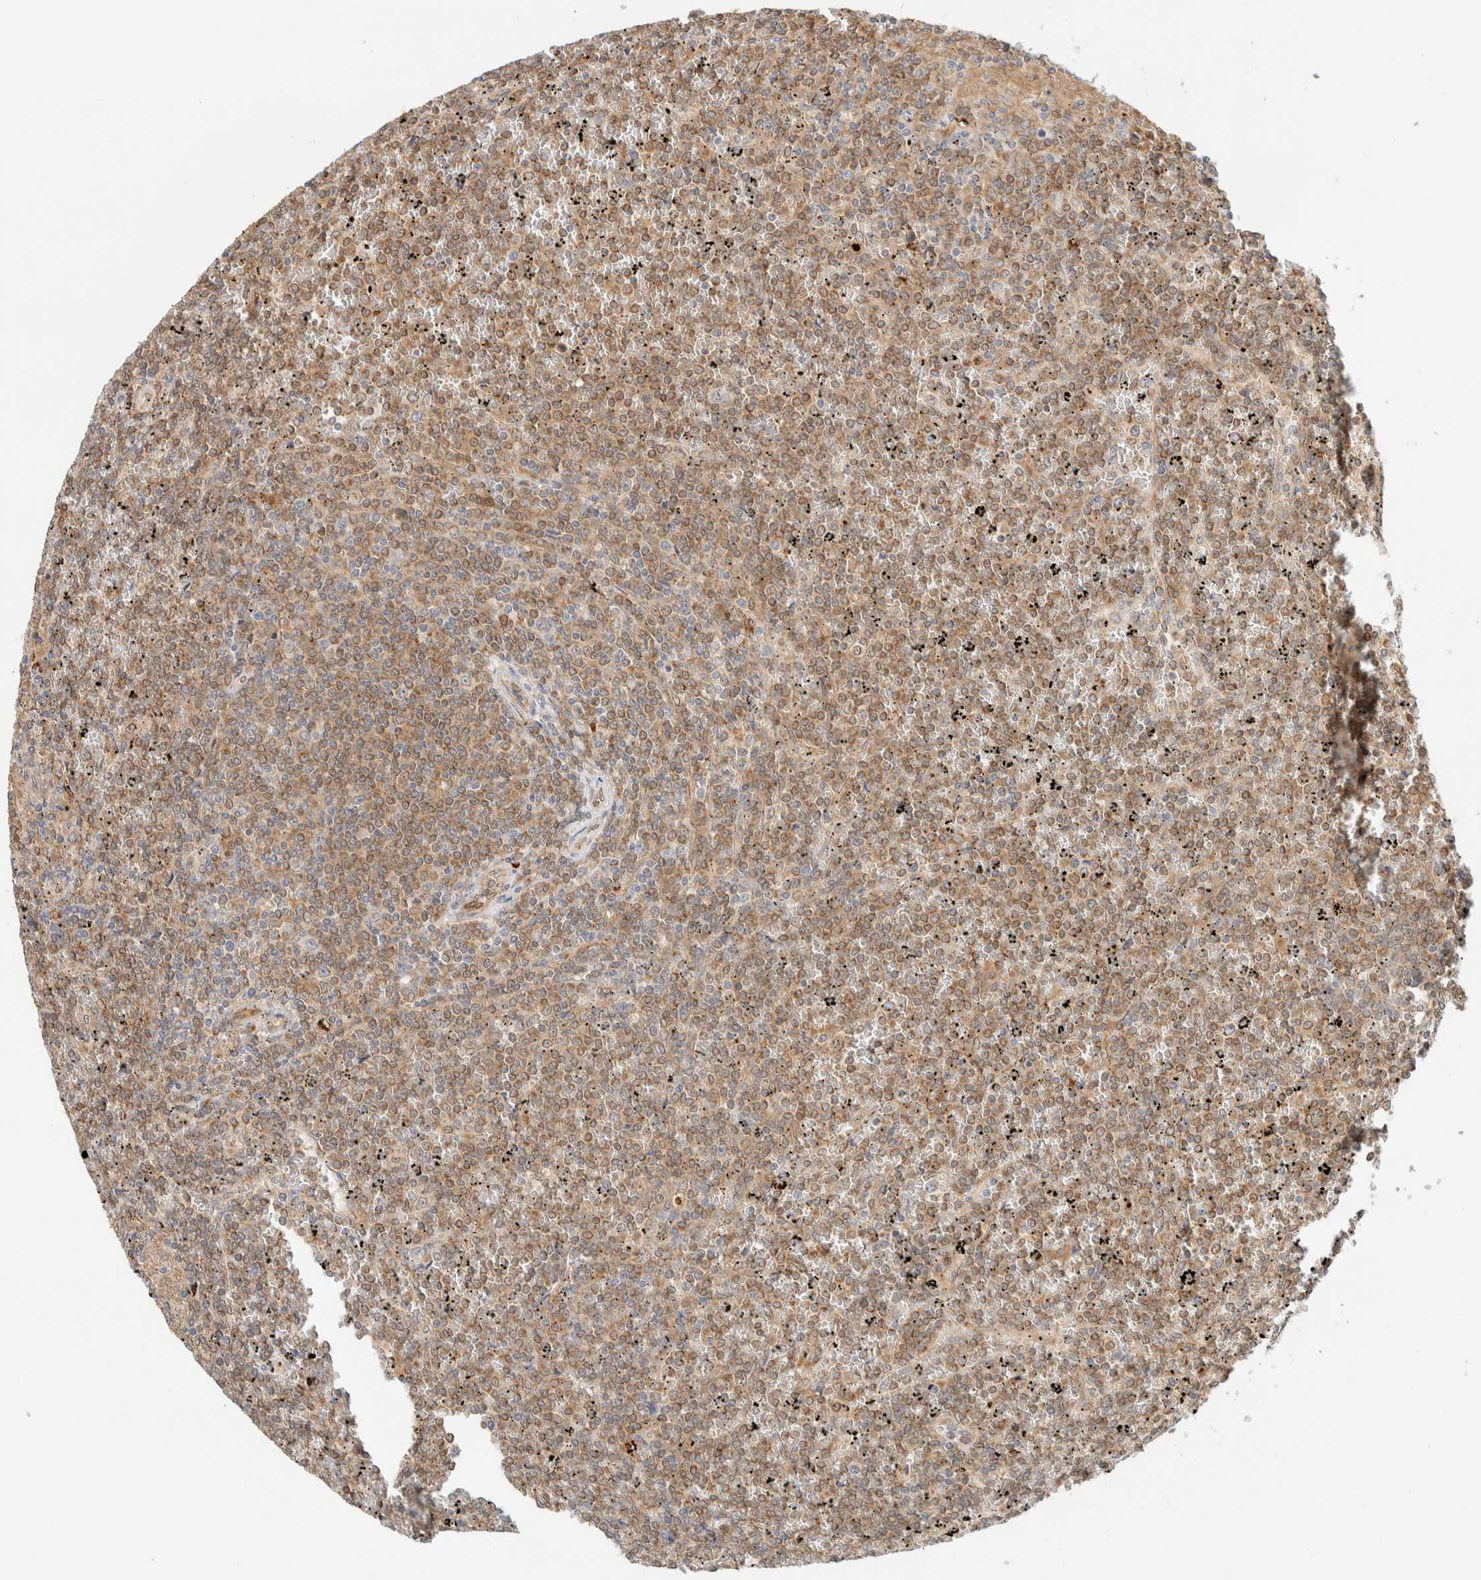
{"staining": {"intensity": "moderate", "quantity": ">75%", "location": "cytoplasmic/membranous"}, "tissue": "lymphoma", "cell_type": "Tumor cells", "image_type": "cancer", "snomed": [{"axis": "morphology", "description": "Malignant lymphoma, non-Hodgkin's type, Low grade"}, {"axis": "topography", "description": "Spleen"}], "caption": "Immunohistochemical staining of human lymphoma shows medium levels of moderate cytoplasmic/membranous expression in about >75% of tumor cells.", "gene": "NT5C", "patient": {"sex": "female", "age": 19}}